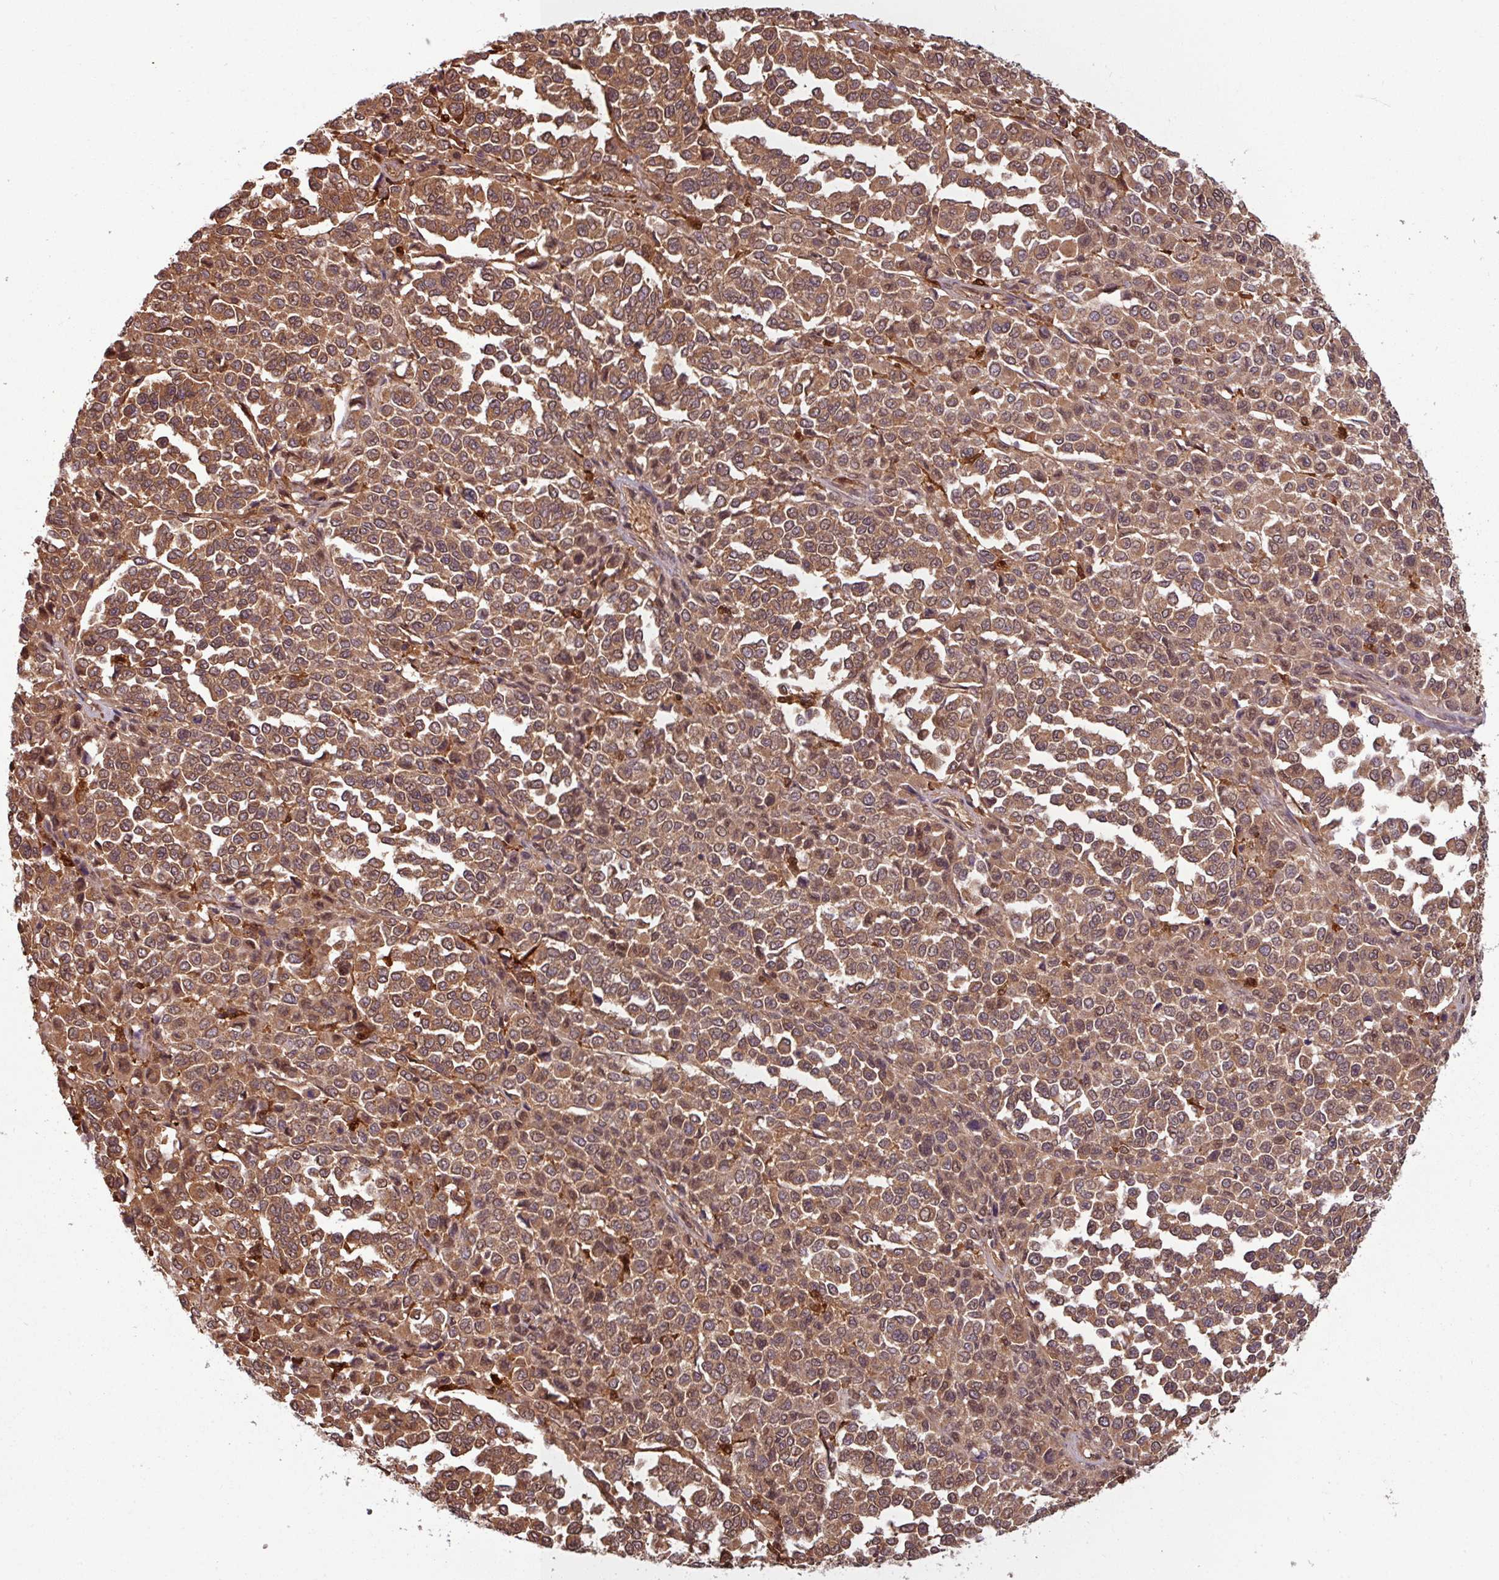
{"staining": {"intensity": "moderate", "quantity": ">75%", "location": "cytoplasmic/membranous,nuclear"}, "tissue": "melanoma", "cell_type": "Tumor cells", "image_type": "cancer", "snomed": [{"axis": "morphology", "description": "Malignant melanoma, Metastatic site"}, {"axis": "topography", "description": "Pancreas"}], "caption": "This image demonstrates immunohistochemistry staining of melanoma, with medium moderate cytoplasmic/membranous and nuclear staining in approximately >75% of tumor cells.", "gene": "KCTD11", "patient": {"sex": "female", "age": 30}}